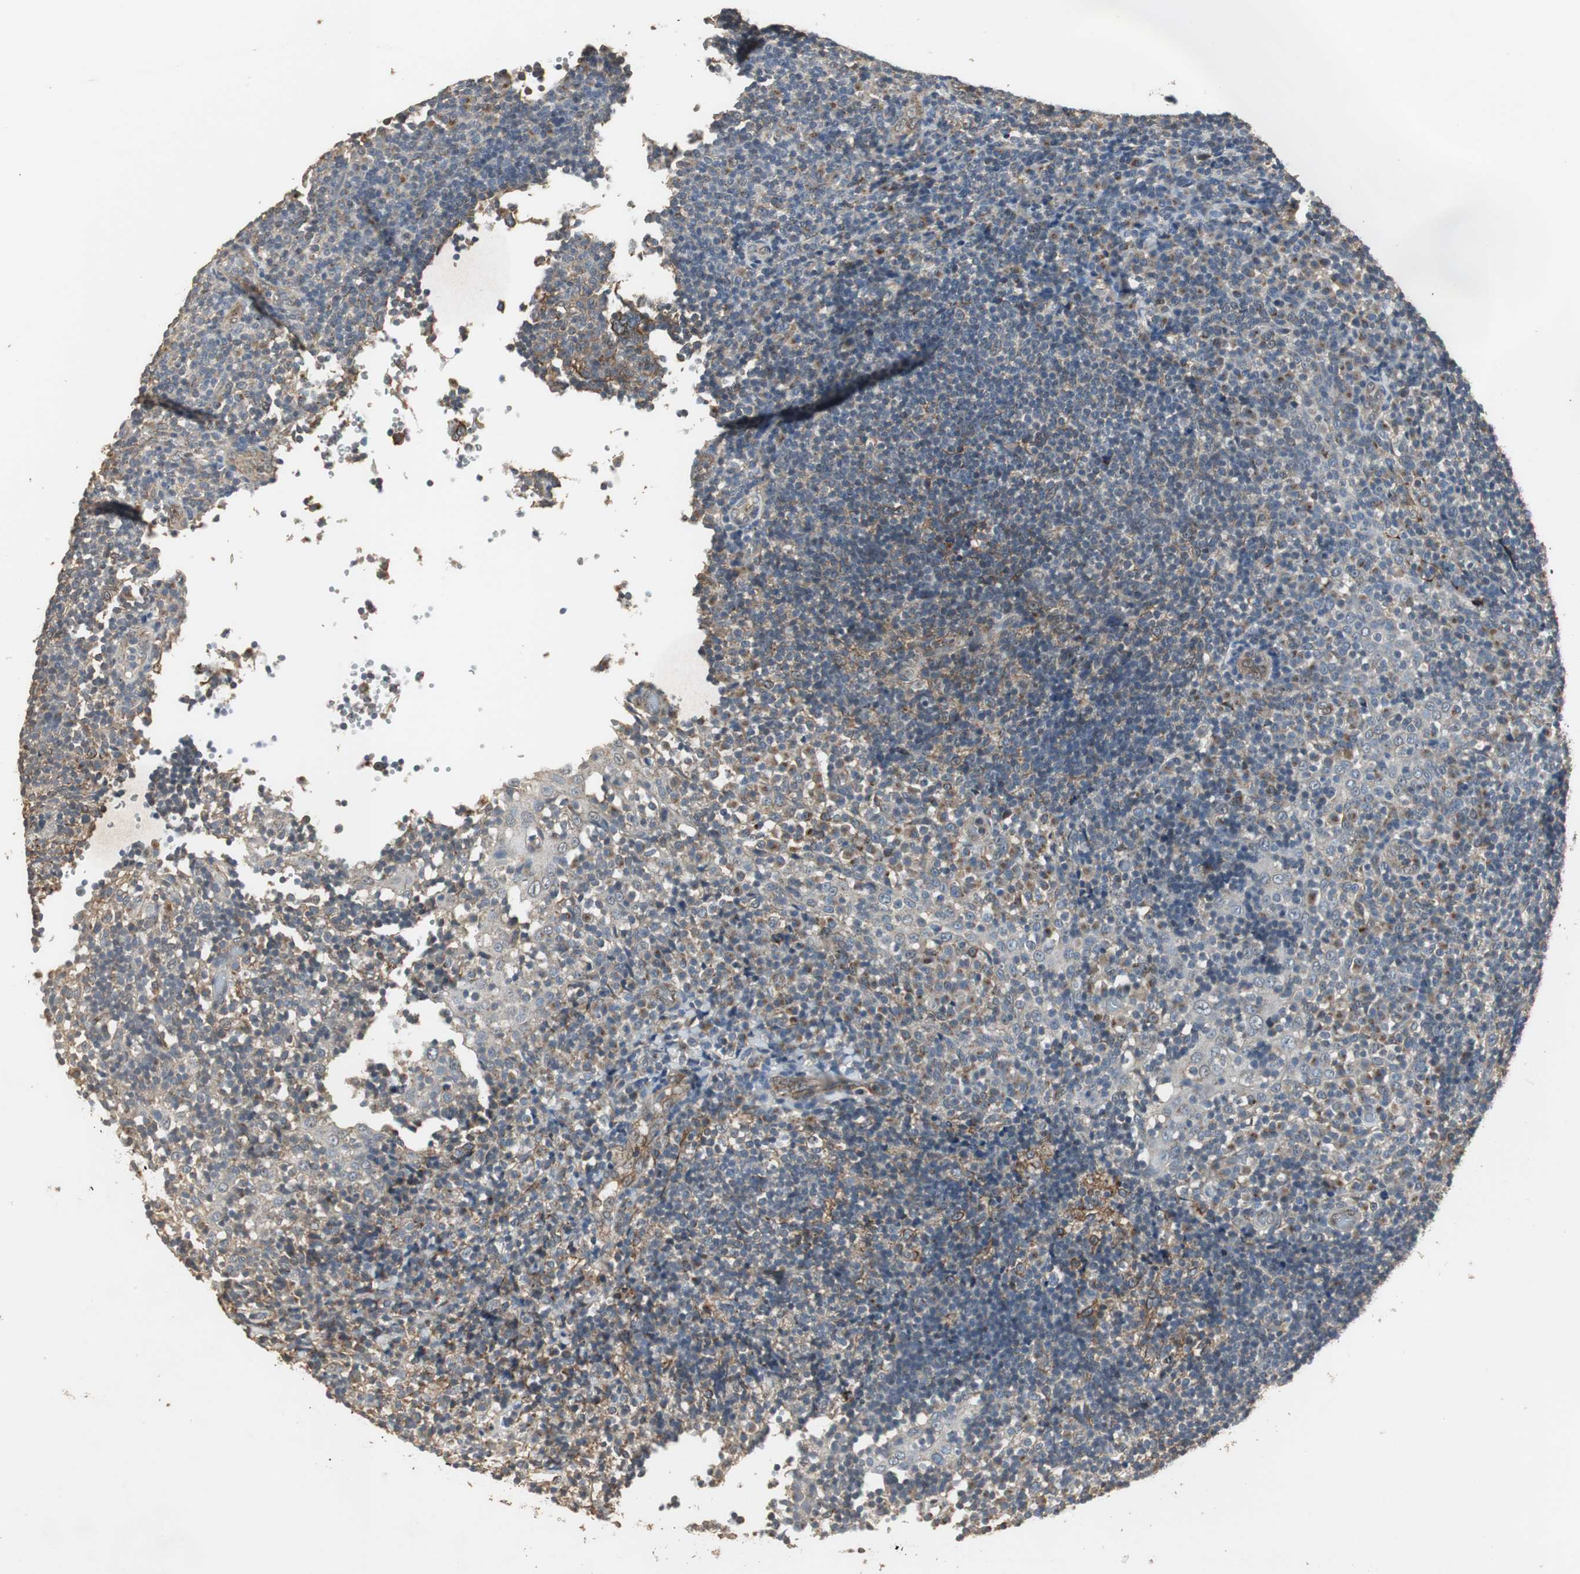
{"staining": {"intensity": "moderate", "quantity": ">75%", "location": "cytoplasmic/membranous"}, "tissue": "tonsil", "cell_type": "Germinal center cells", "image_type": "normal", "snomed": [{"axis": "morphology", "description": "Normal tissue, NOS"}, {"axis": "topography", "description": "Tonsil"}], "caption": "The image demonstrates staining of normal tonsil, revealing moderate cytoplasmic/membranous protein expression (brown color) within germinal center cells. (DAB IHC, brown staining for protein, blue staining for nuclei).", "gene": "JTB", "patient": {"sex": "female", "age": 40}}